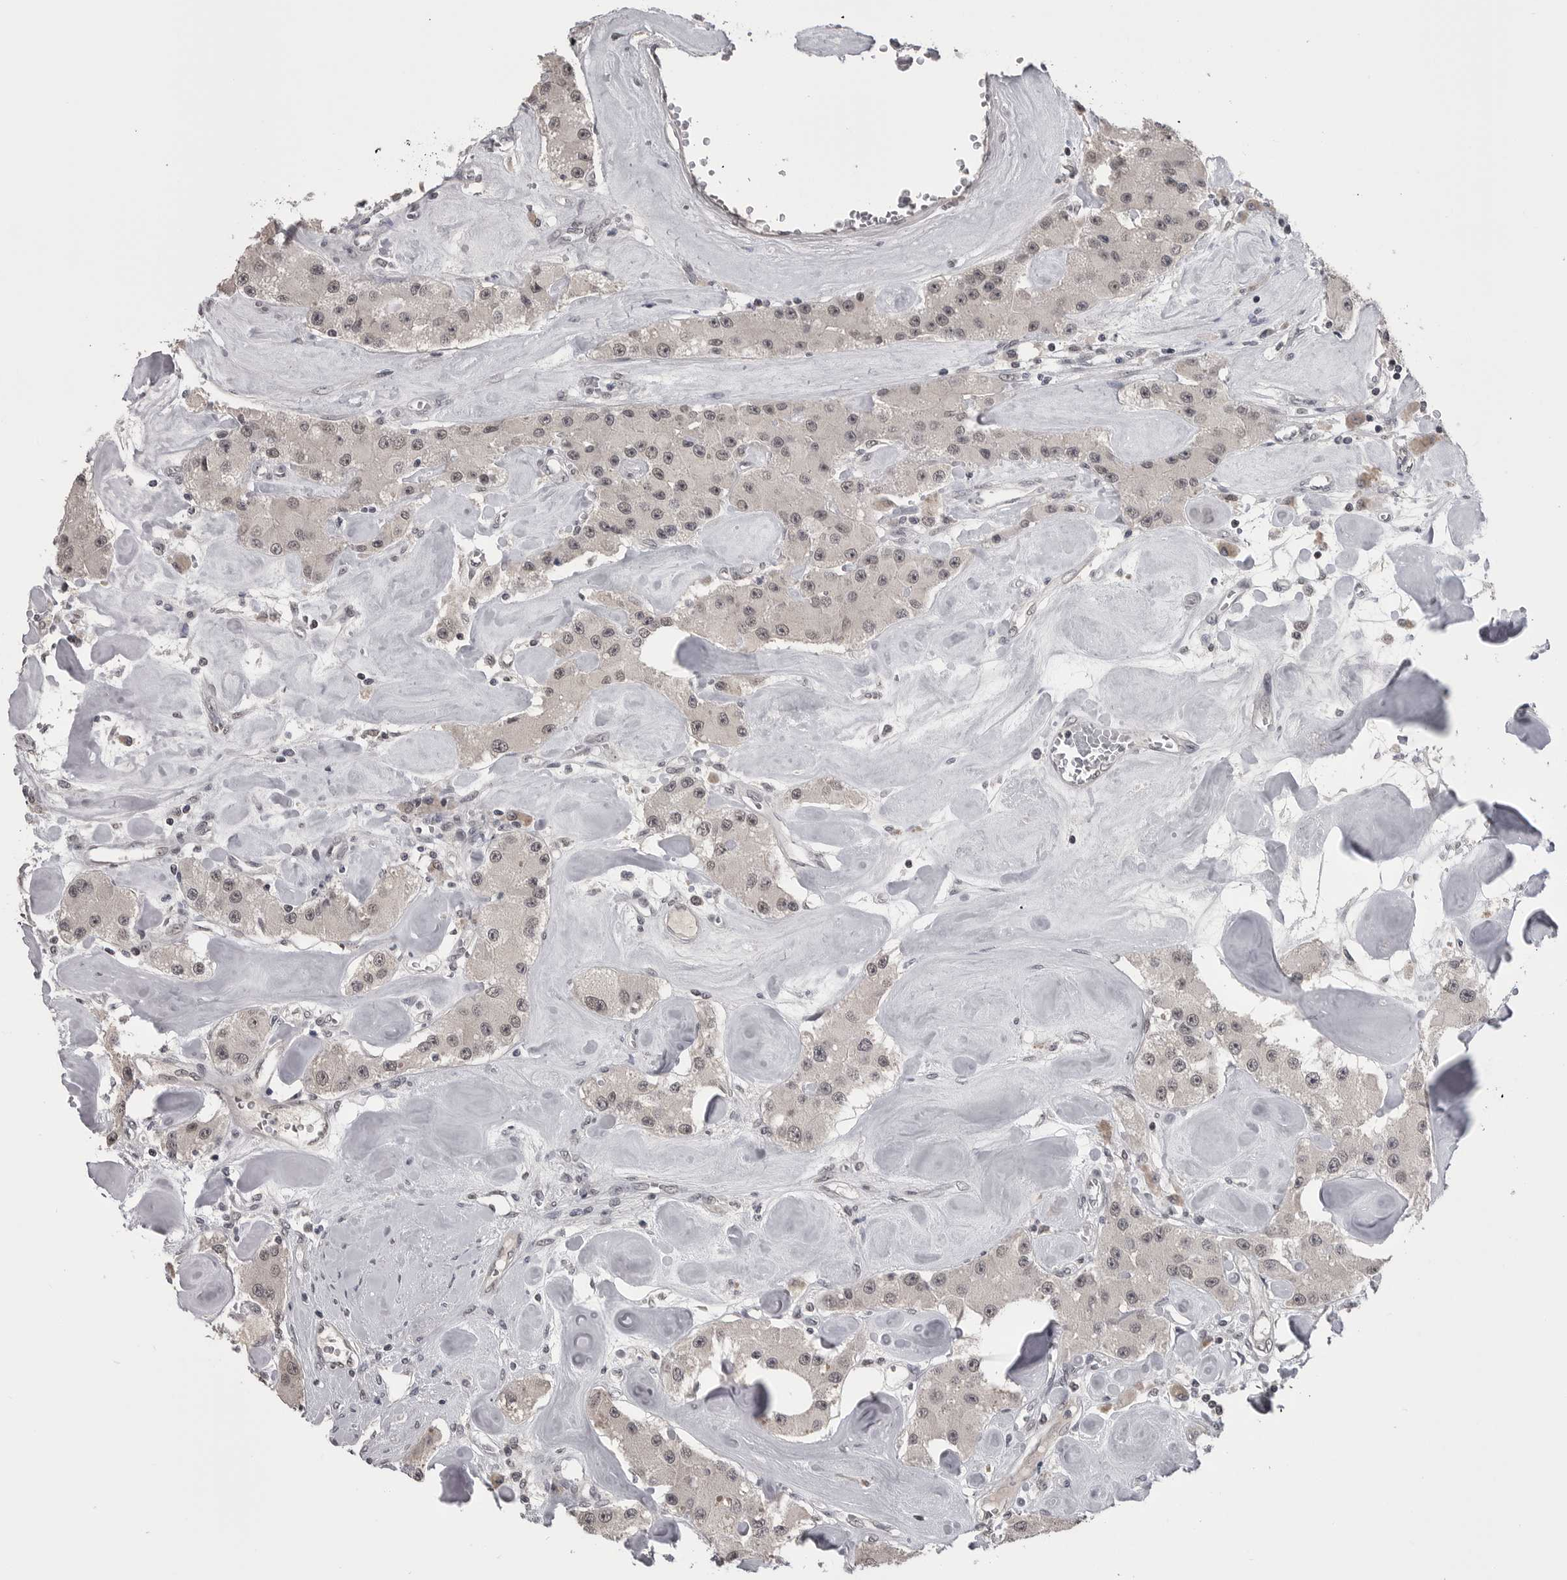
{"staining": {"intensity": "weak", "quantity": ">75%", "location": "nuclear"}, "tissue": "carcinoid", "cell_type": "Tumor cells", "image_type": "cancer", "snomed": [{"axis": "morphology", "description": "Carcinoid, malignant, NOS"}, {"axis": "topography", "description": "Pancreas"}], "caption": "This is an image of IHC staining of carcinoid, which shows weak staining in the nuclear of tumor cells.", "gene": "DLG2", "patient": {"sex": "male", "age": 41}}